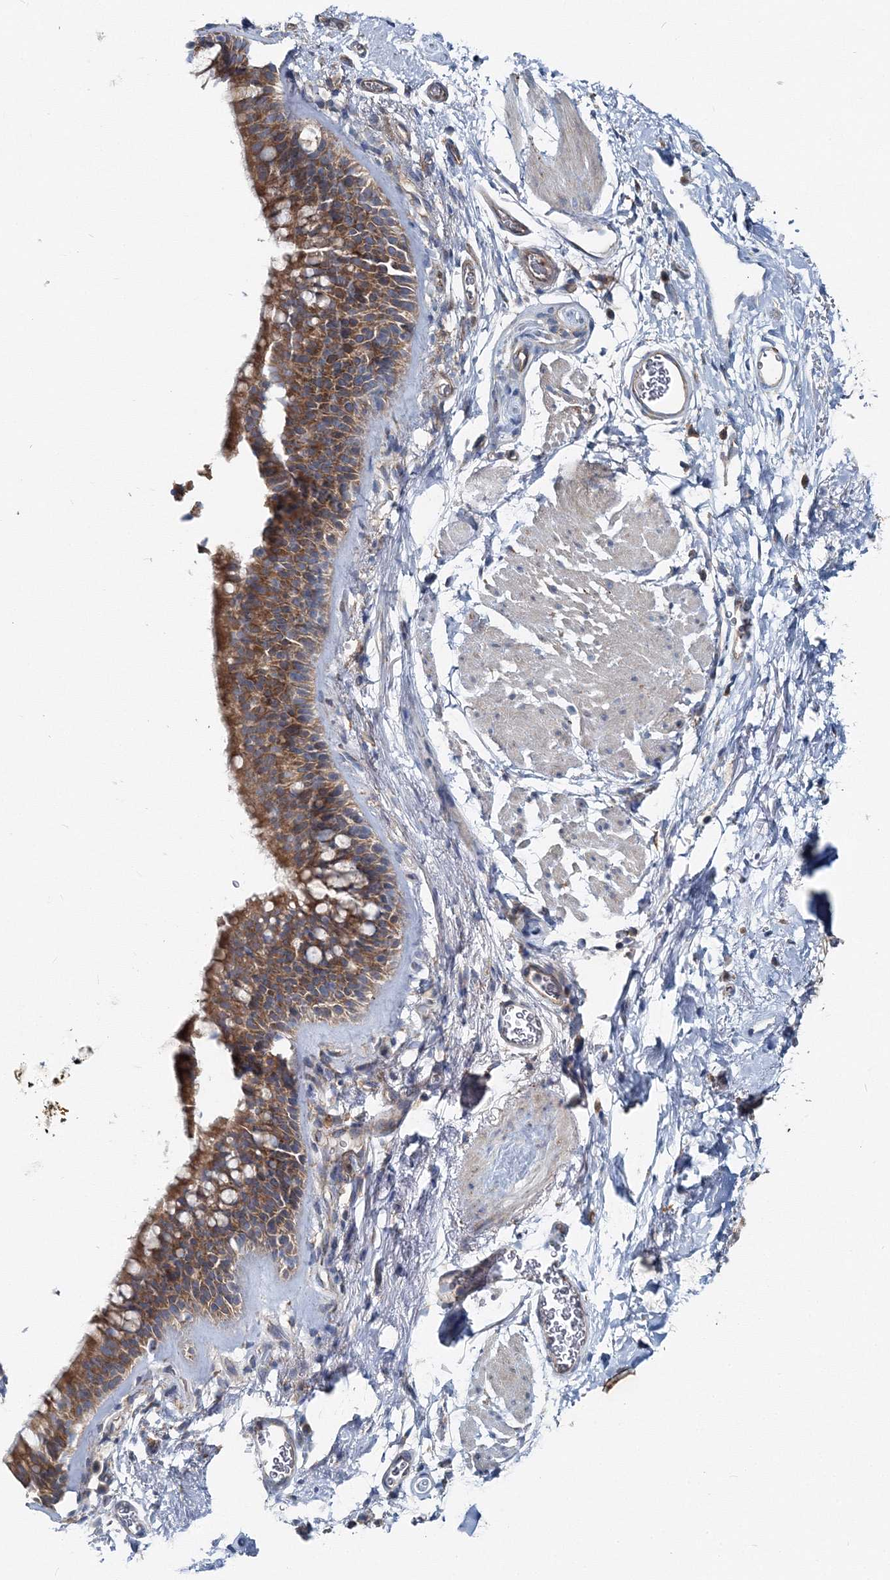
{"staining": {"intensity": "moderate", "quantity": ">75%", "location": "cytoplasmic/membranous"}, "tissue": "bronchus", "cell_type": "Respiratory epithelial cells", "image_type": "normal", "snomed": [{"axis": "morphology", "description": "Normal tissue, NOS"}, {"axis": "topography", "description": "Cartilage tissue"}, {"axis": "topography", "description": "Bronchus"}], "caption": "Benign bronchus was stained to show a protein in brown. There is medium levels of moderate cytoplasmic/membranous expression in about >75% of respiratory epithelial cells. (DAB IHC, brown staining for protein, blue staining for nuclei).", "gene": "MPHOSPH9", "patient": {"sex": "female", "age": 53}}